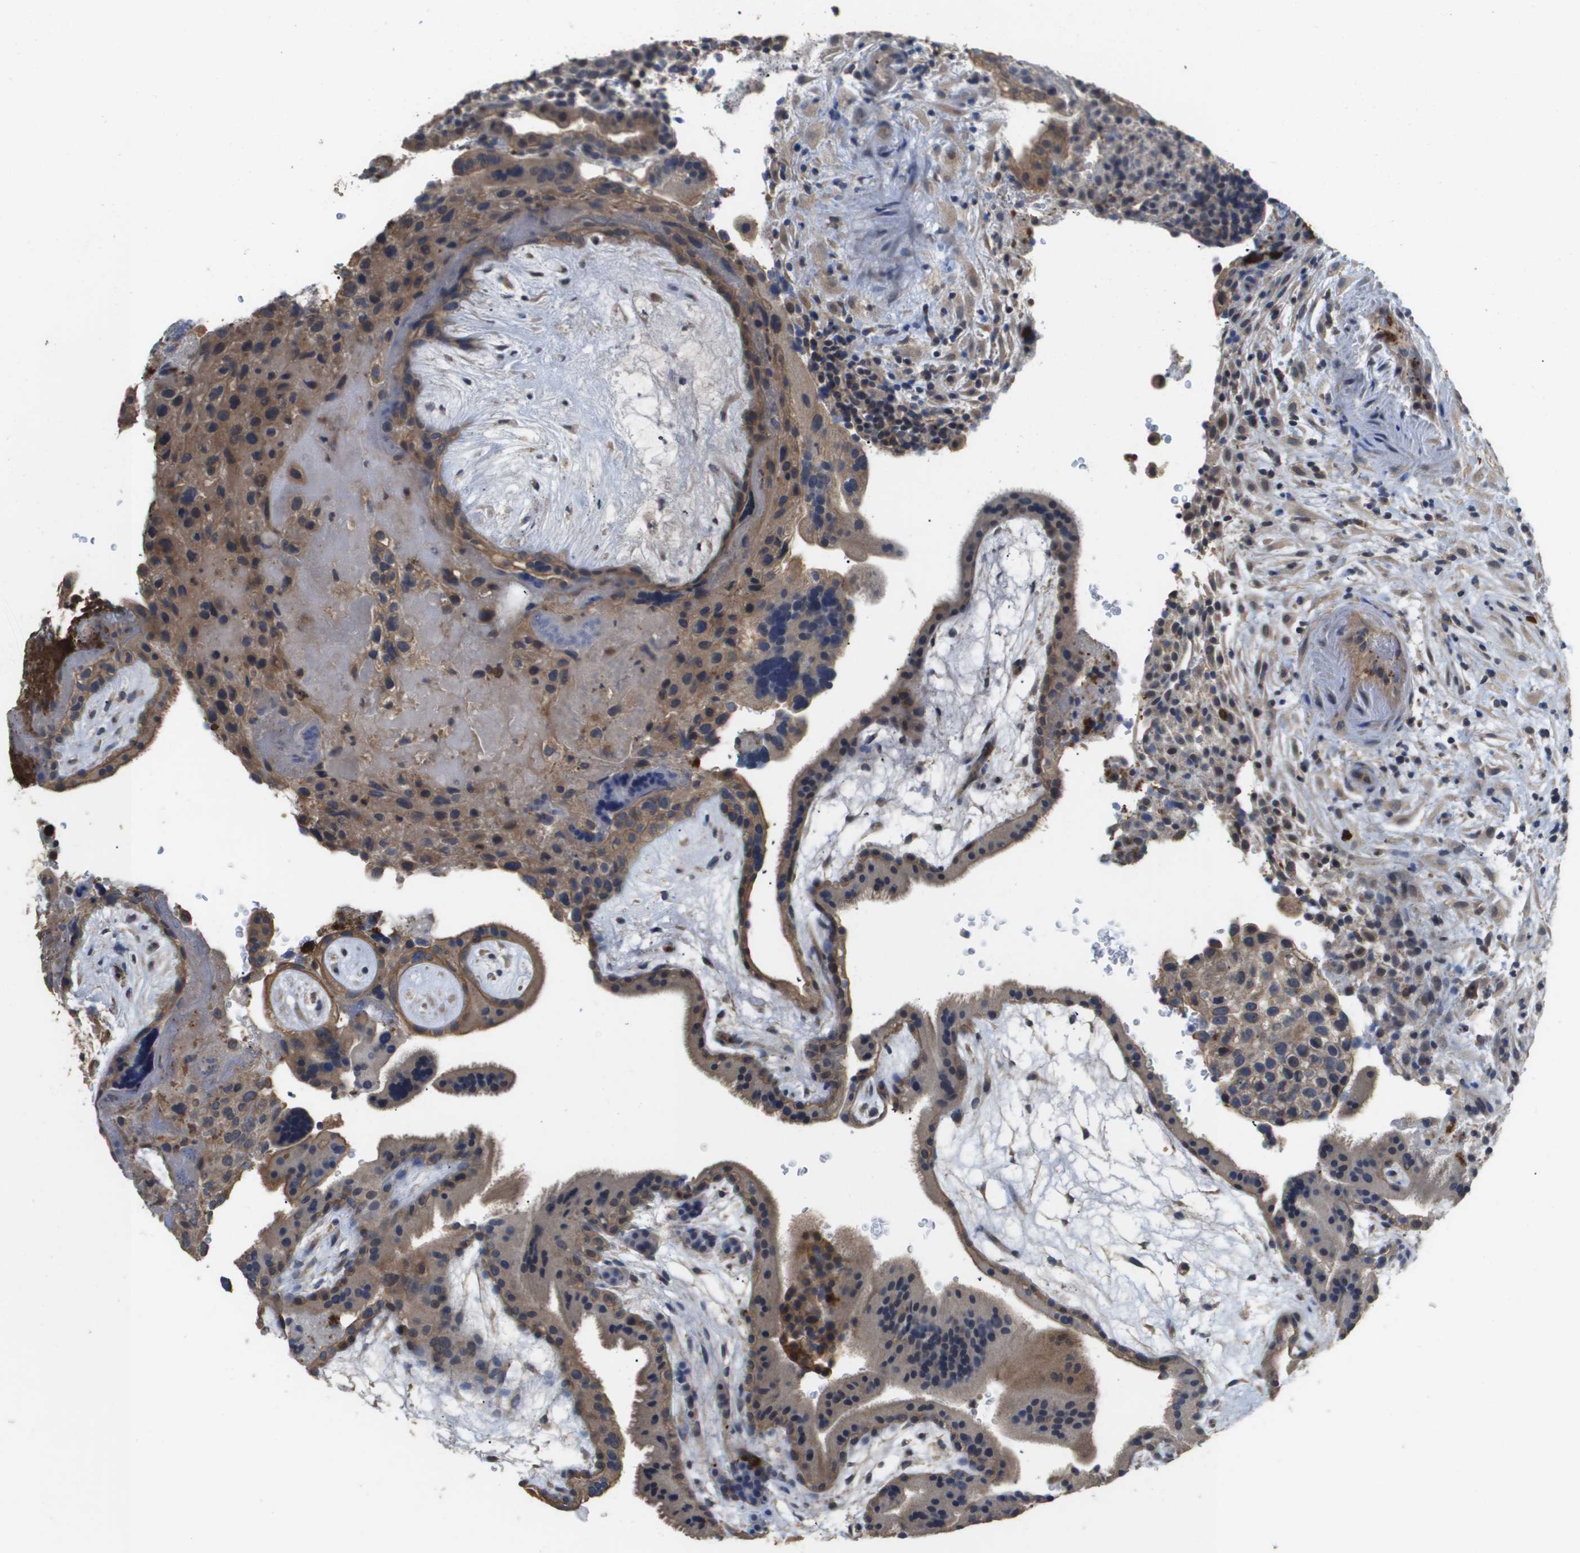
{"staining": {"intensity": "moderate", "quantity": ">75%", "location": "cytoplasmic/membranous"}, "tissue": "placenta", "cell_type": "Trophoblastic cells", "image_type": "normal", "snomed": [{"axis": "morphology", "description": "Normal tissue, NOS"}, {"axis": "topography", "description": "Placenta"}], "caption": "A micrograph of placenta stained for a protein shows moderate cytoplasmic/membranous brown staining in trophoblastic cells. (DAB (3,3'-diaminobenzidine) IHC with brightfield microscopy, high magnification).", "gene": "RAB27B", "patient": {"sex": "female", "age": 19}}